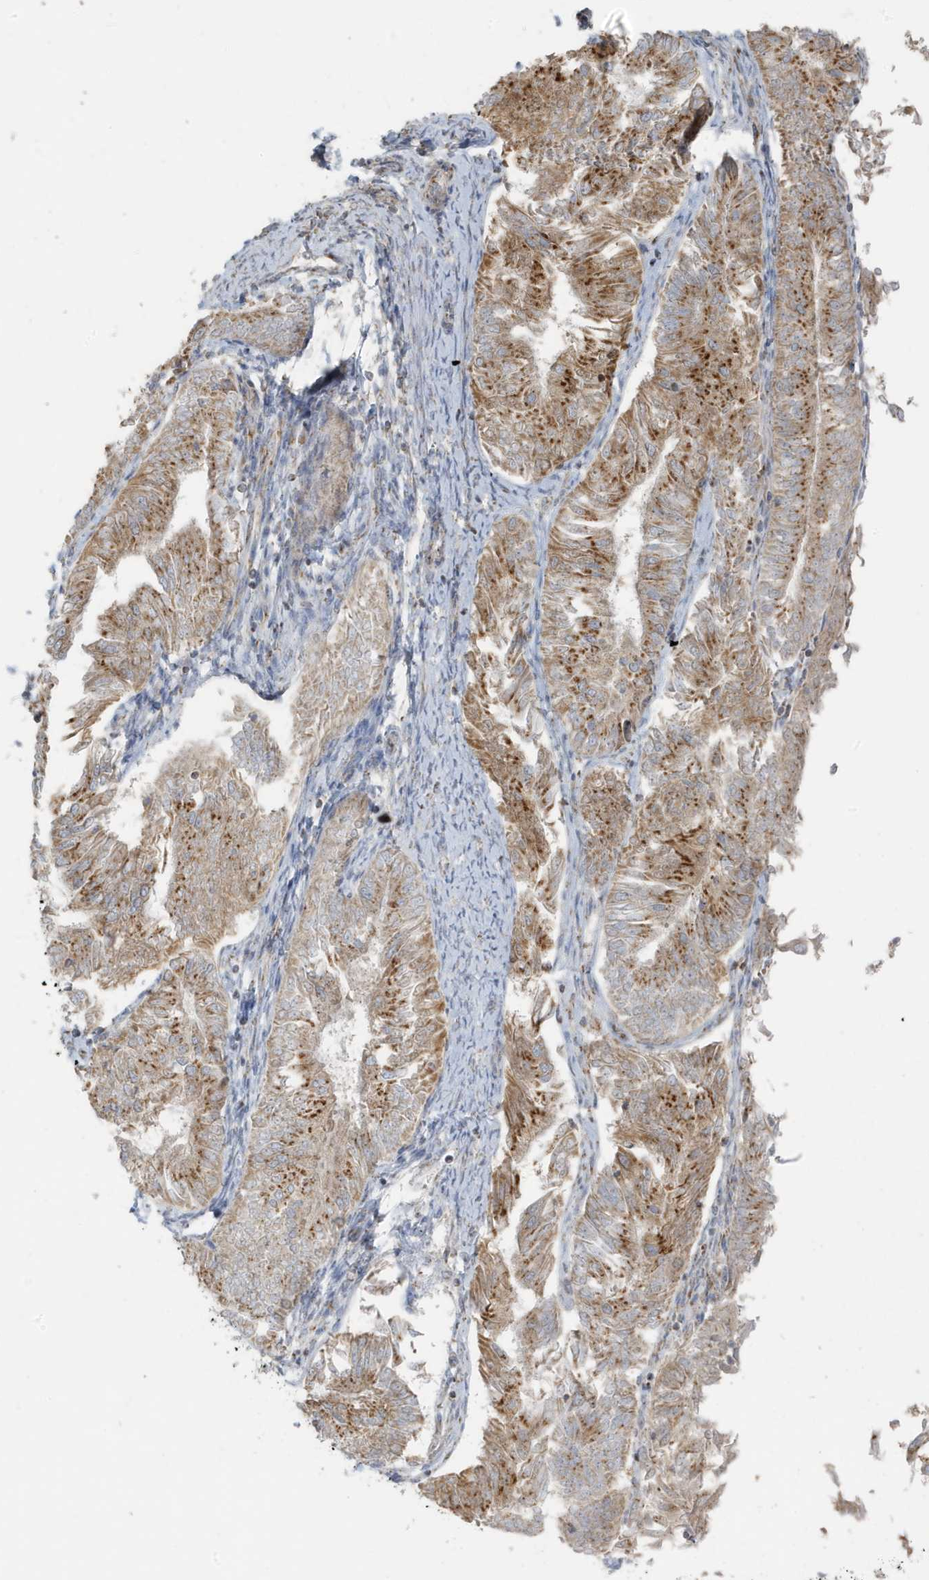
{"staining": {"intensity": "moderate", "quantity": ">75%", "location": "cytoplasmic/membranous"}, "tissue": "endometrial cancer", "cell_type": "Tumor cells", "image_type": "cancer", "snomed": [{"axis": "morphology", "description": "Adenocarcinoma, NOS"}, {"axis": "topography", "description": "Endometrium"}], "caption": "DAB immunohistochemical staining of human endometrial adenocarcinoma exhibits moderate cytoplasmic/membranous protein staining in approximately >75% of tumor cells. (DAB (3,3'-diaminobenzidine) = brown stain, brightfield microscopy at high magnification).", "gene": "GOLGA4", "patient": {"sex": "female", "age": 58}}